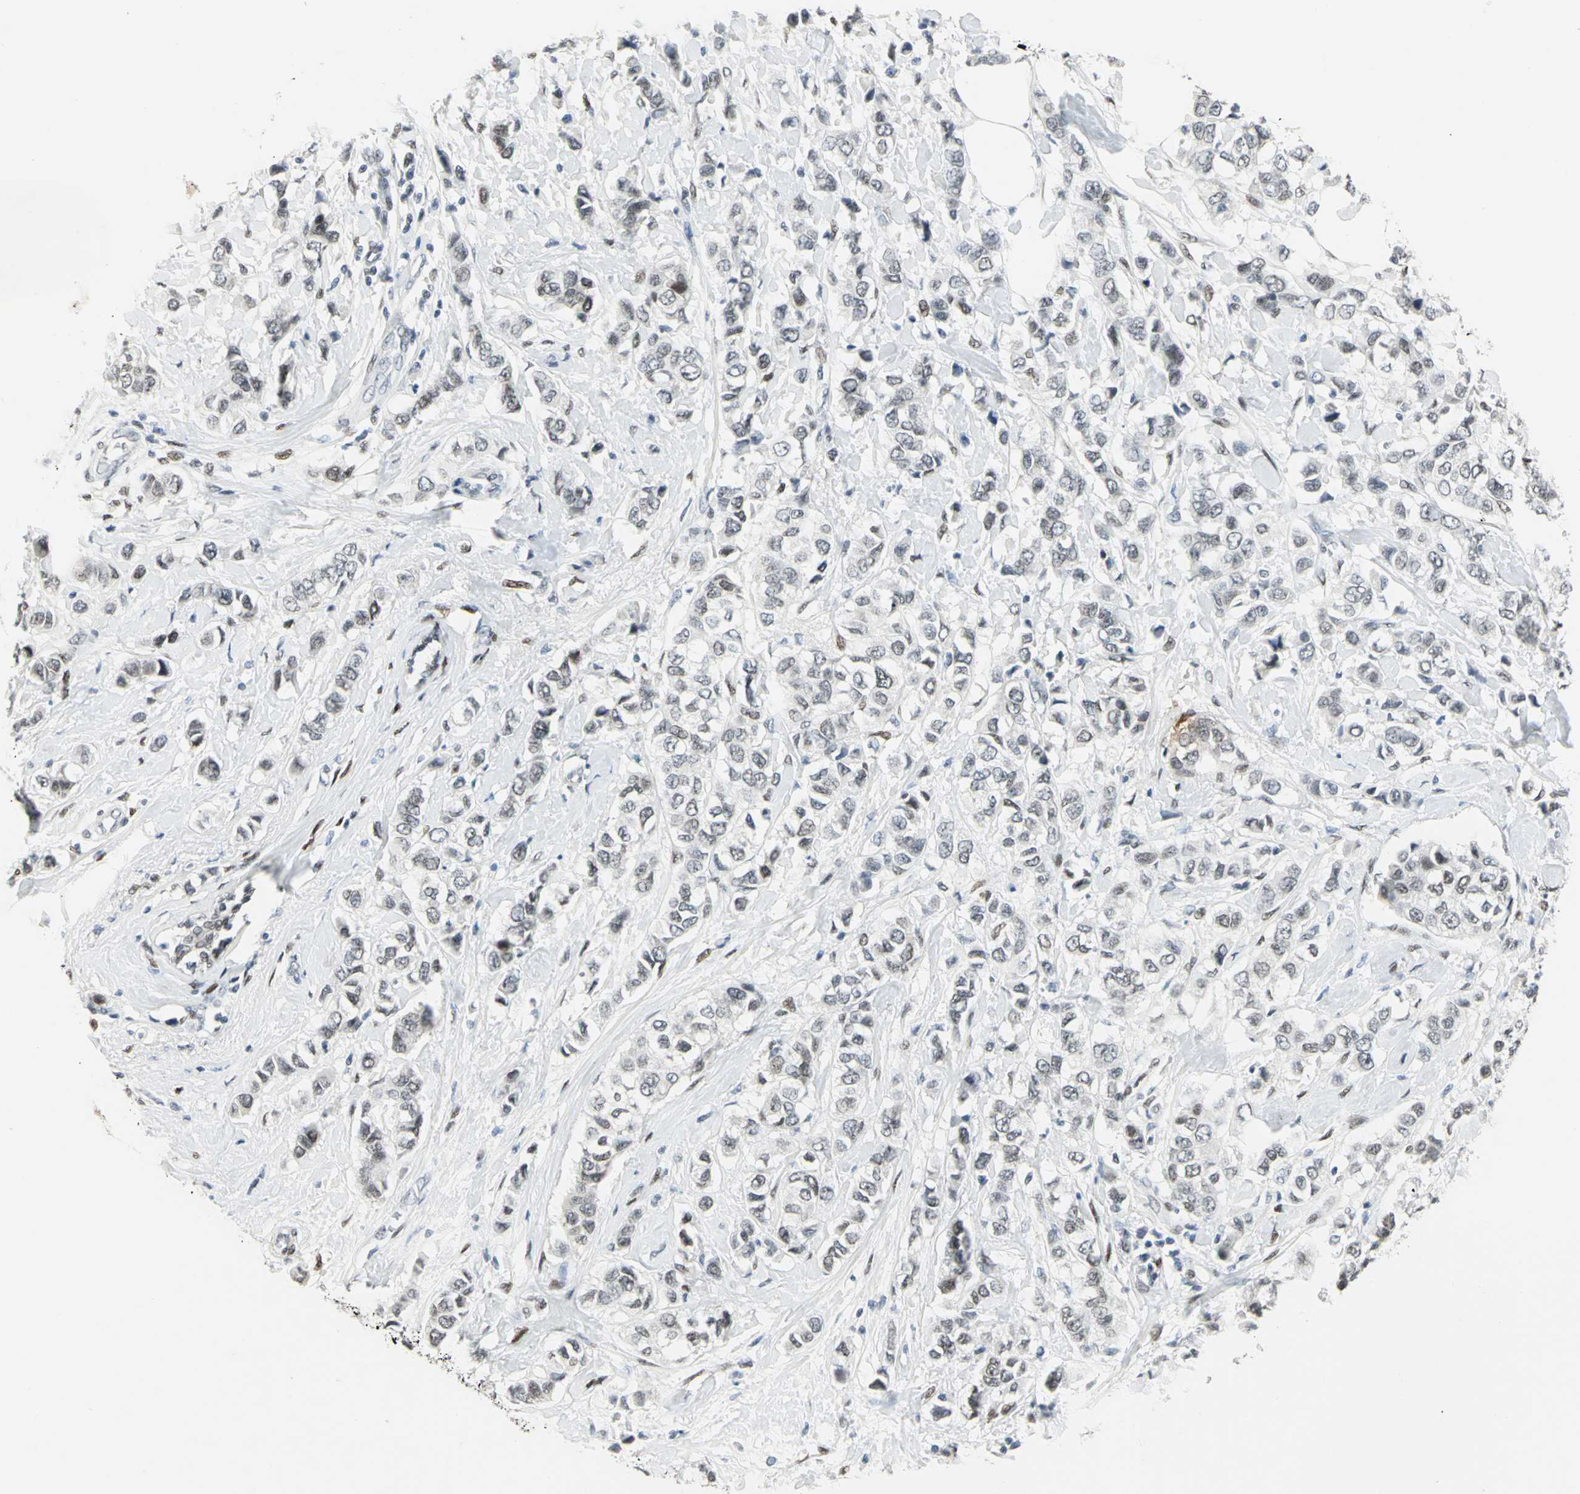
{"staining": {"intensity": "weak", "quantity": "25%-75%", "location": "nuclear"}, "tissue": "breast cancer", "cell_type": "Tumor cells", "image_type": "cancer", "snomed": [{"axis": "morphology", "description": "Duct carcinoma"}, {"axis": "topography", "description": "Breast"}], "caption": "Breast infiltrating ductal carcinoma stained with a protein marker shows weak staining in tumor cells.", "gene": "MEIS2", "patient": {"sex": "female", "age": 50}}